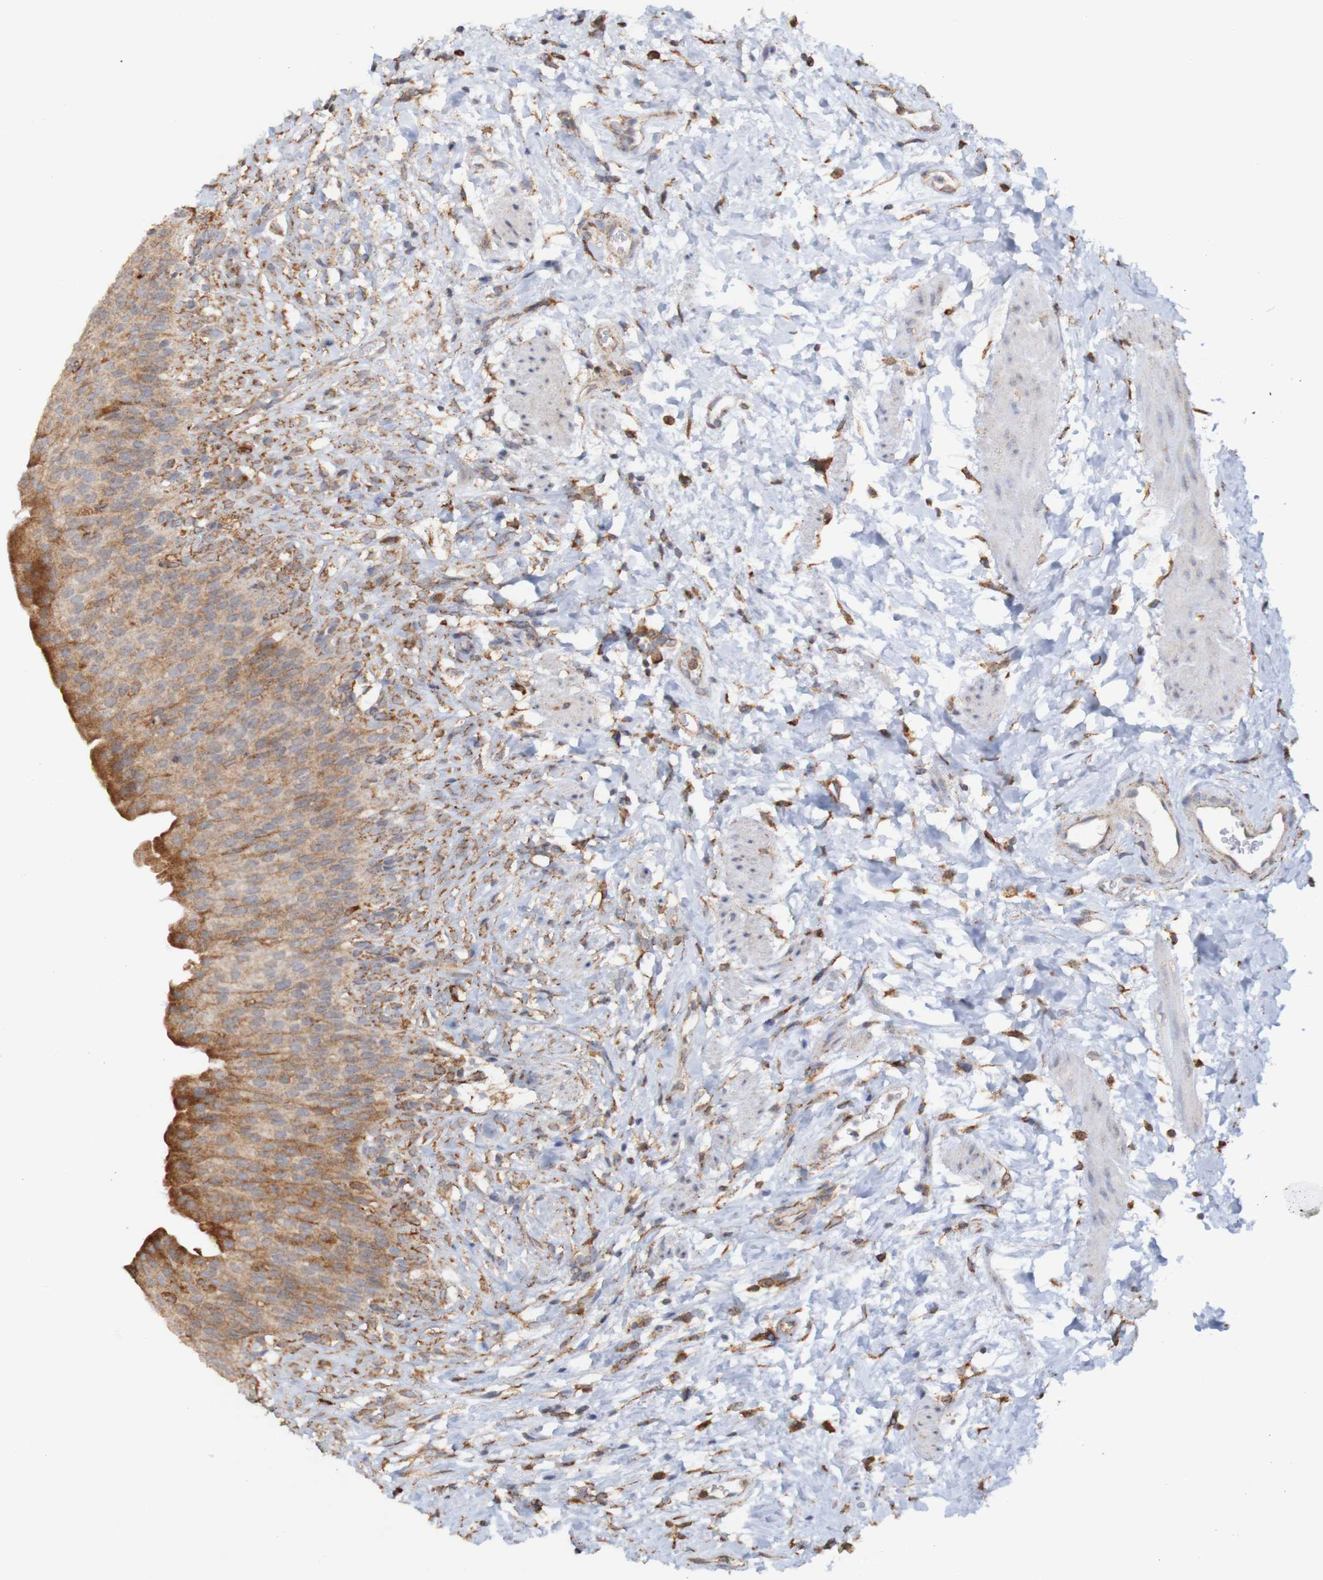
{"staining": {"intensity": "moderate", "quantity": "<25%", "location": "cytoplasmic/membranous"}, "tissue": "urinary bladder", "cell_type": "Urothelial cells", "image_type": "normal", "snomed": [{"axis": "morphology", "description": "Normal tissue, NOS"}, {"axis": "topography", "description": "Urinary bladder"}], "caption": "DAB (3,3'-diaminobenzidine) immunohistochemical staining of normal urinary bladder exhibits moderate cytoplasmic/membranous protein expression in approximately <25% of urothelial cells.", "gene": "PDIA3", "patient": {"sex": "female", "age": 79}}